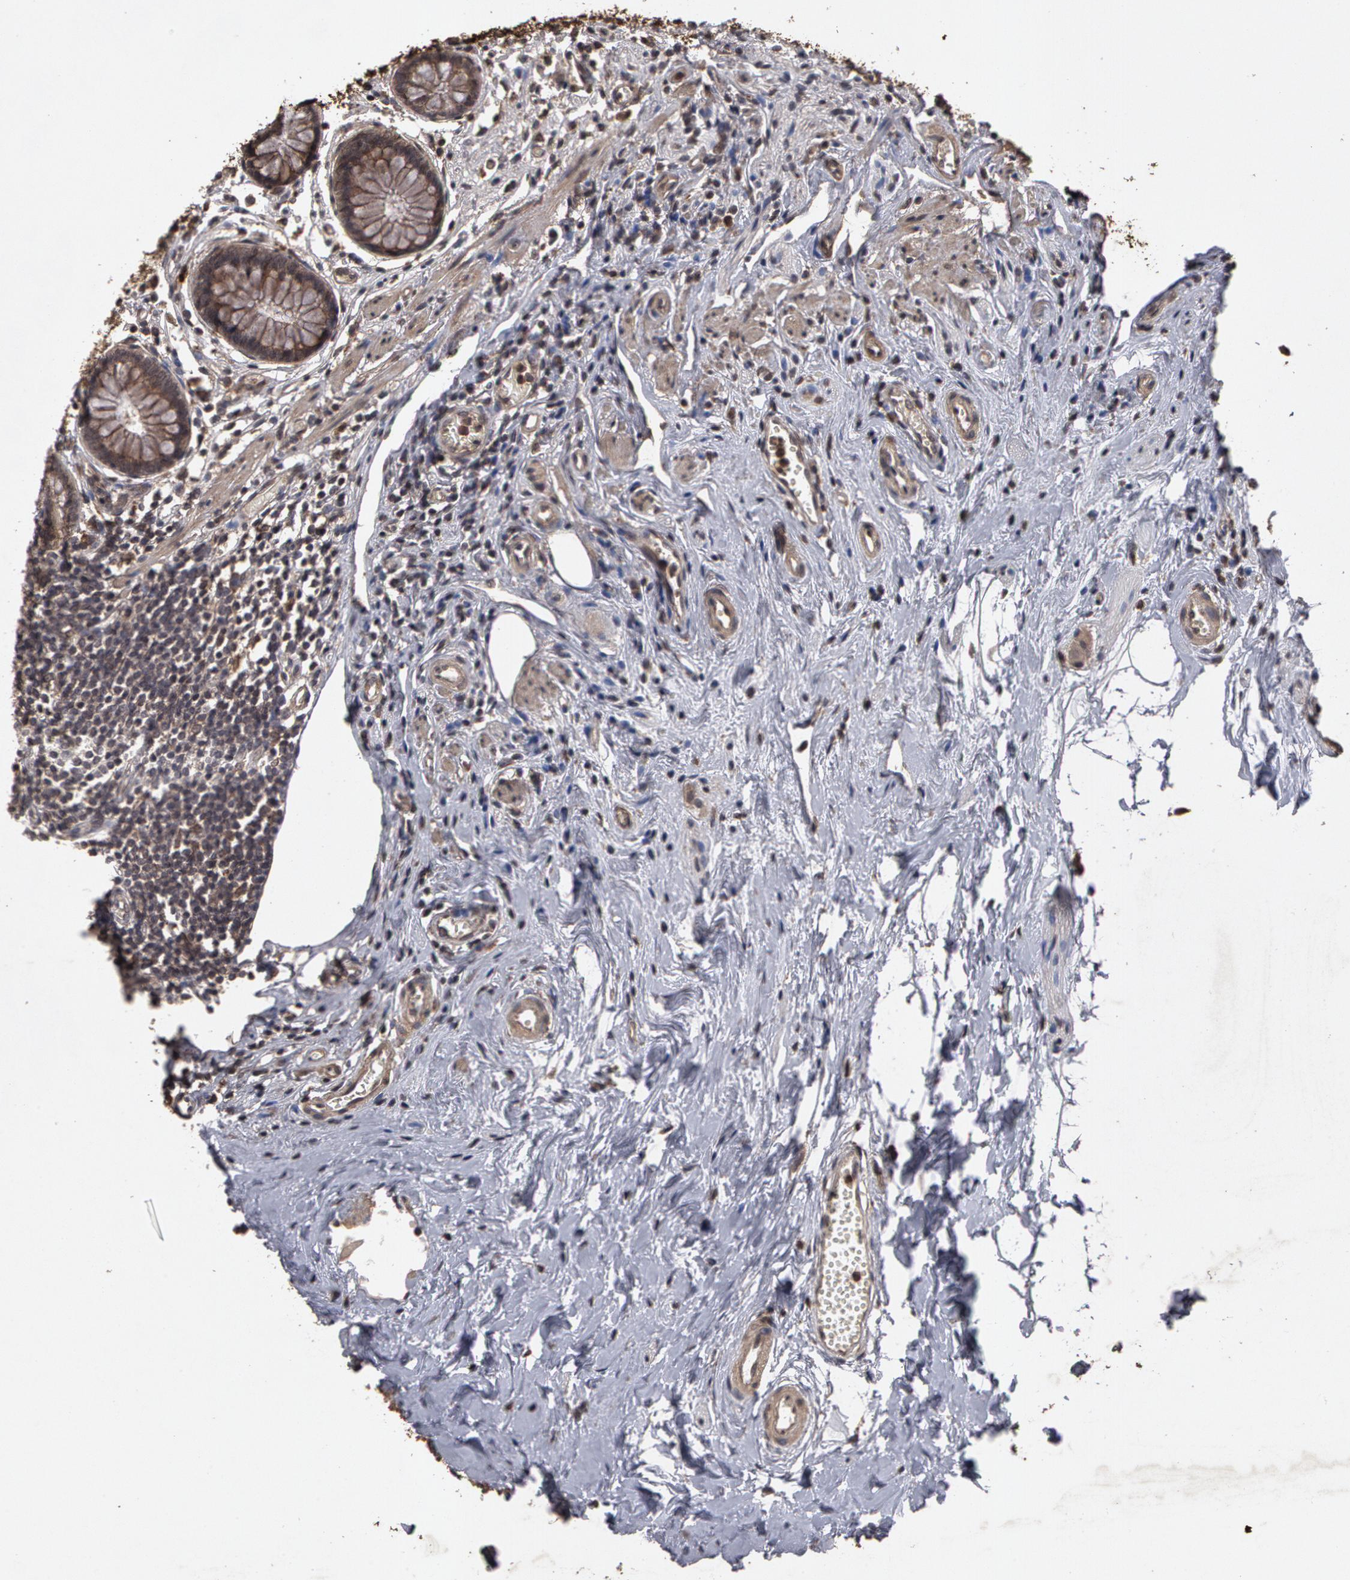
{"staining": {"intensity": "weak", "quantity": ">75%", "location": "cytoplasmic/membranous"}, "tissue": "appendix", "cell_type": "Glandular cells", "image_type": "normal", "snomed": [{"axis": "morphology", "description": "Normal tissue, NOS"}, {"axis": "topography", "description": "Appendix"}], "caption": "Protein analysis of normal appendix demonstrates weak cytoplasmic/membranous staining in about >75% of glandular cells. (DAB IHC, brown staining for protein, blue staining for nuclei).", "gene": "CALR", "patient": {"sex": "male", "age": 38}}